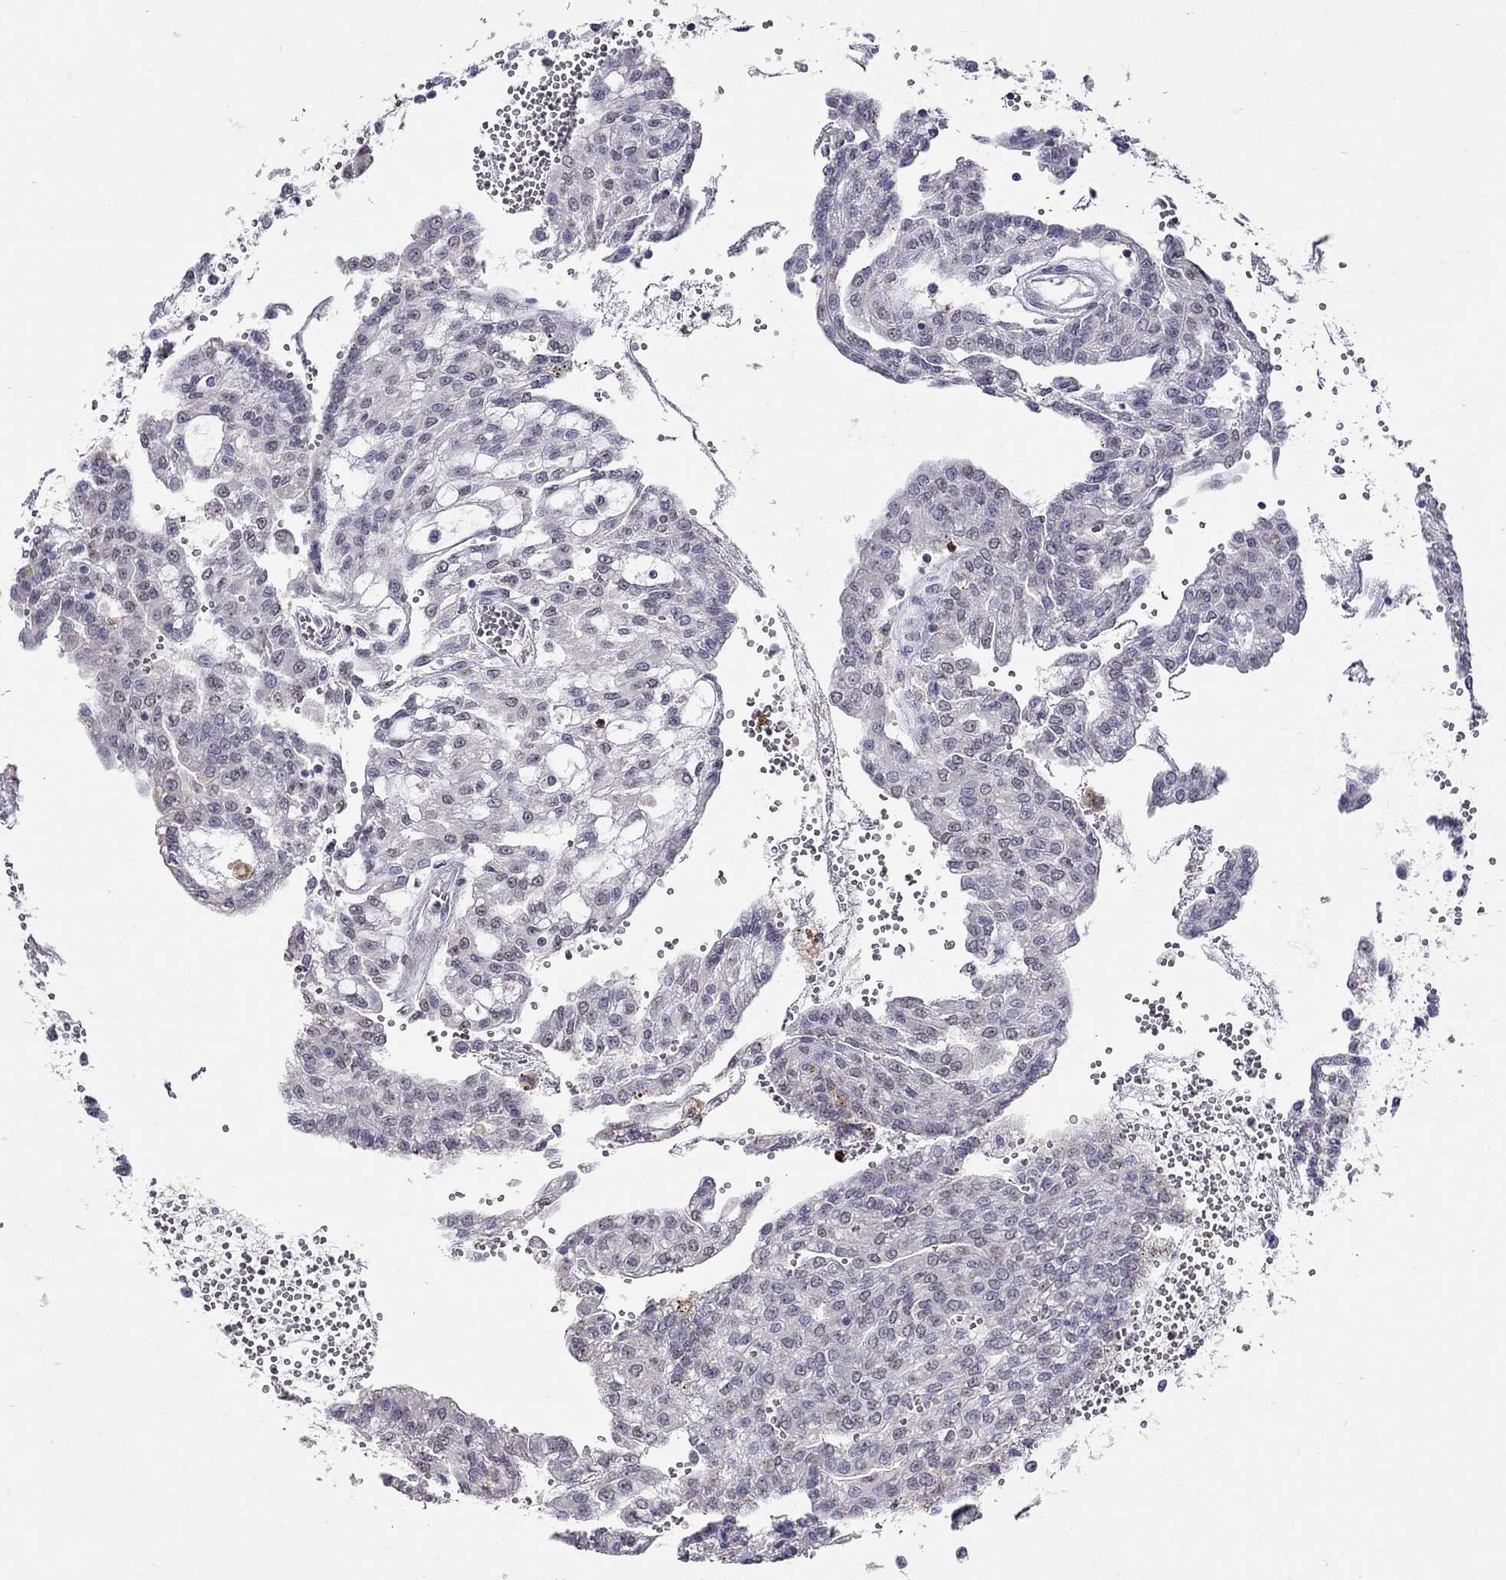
{"staining": {"intensity": "negative", "quantity": "none", "location": "none"}, "tissue": "renal cancer", "cell_type": "Tumor cells", "image_type": "cancer", "snomed": [{"axis": "morphology", "description": "Adenocarcinoma, NOS"}, {"axis": "topography", "description": "Kidney"}], "caption": "DAB immunohistochemical staining of human adenocarcinoma (renal) reveals no significant staining in tumor cells.", "gene": "CD8B", "patient": {"sex": "male", "age": 63}}